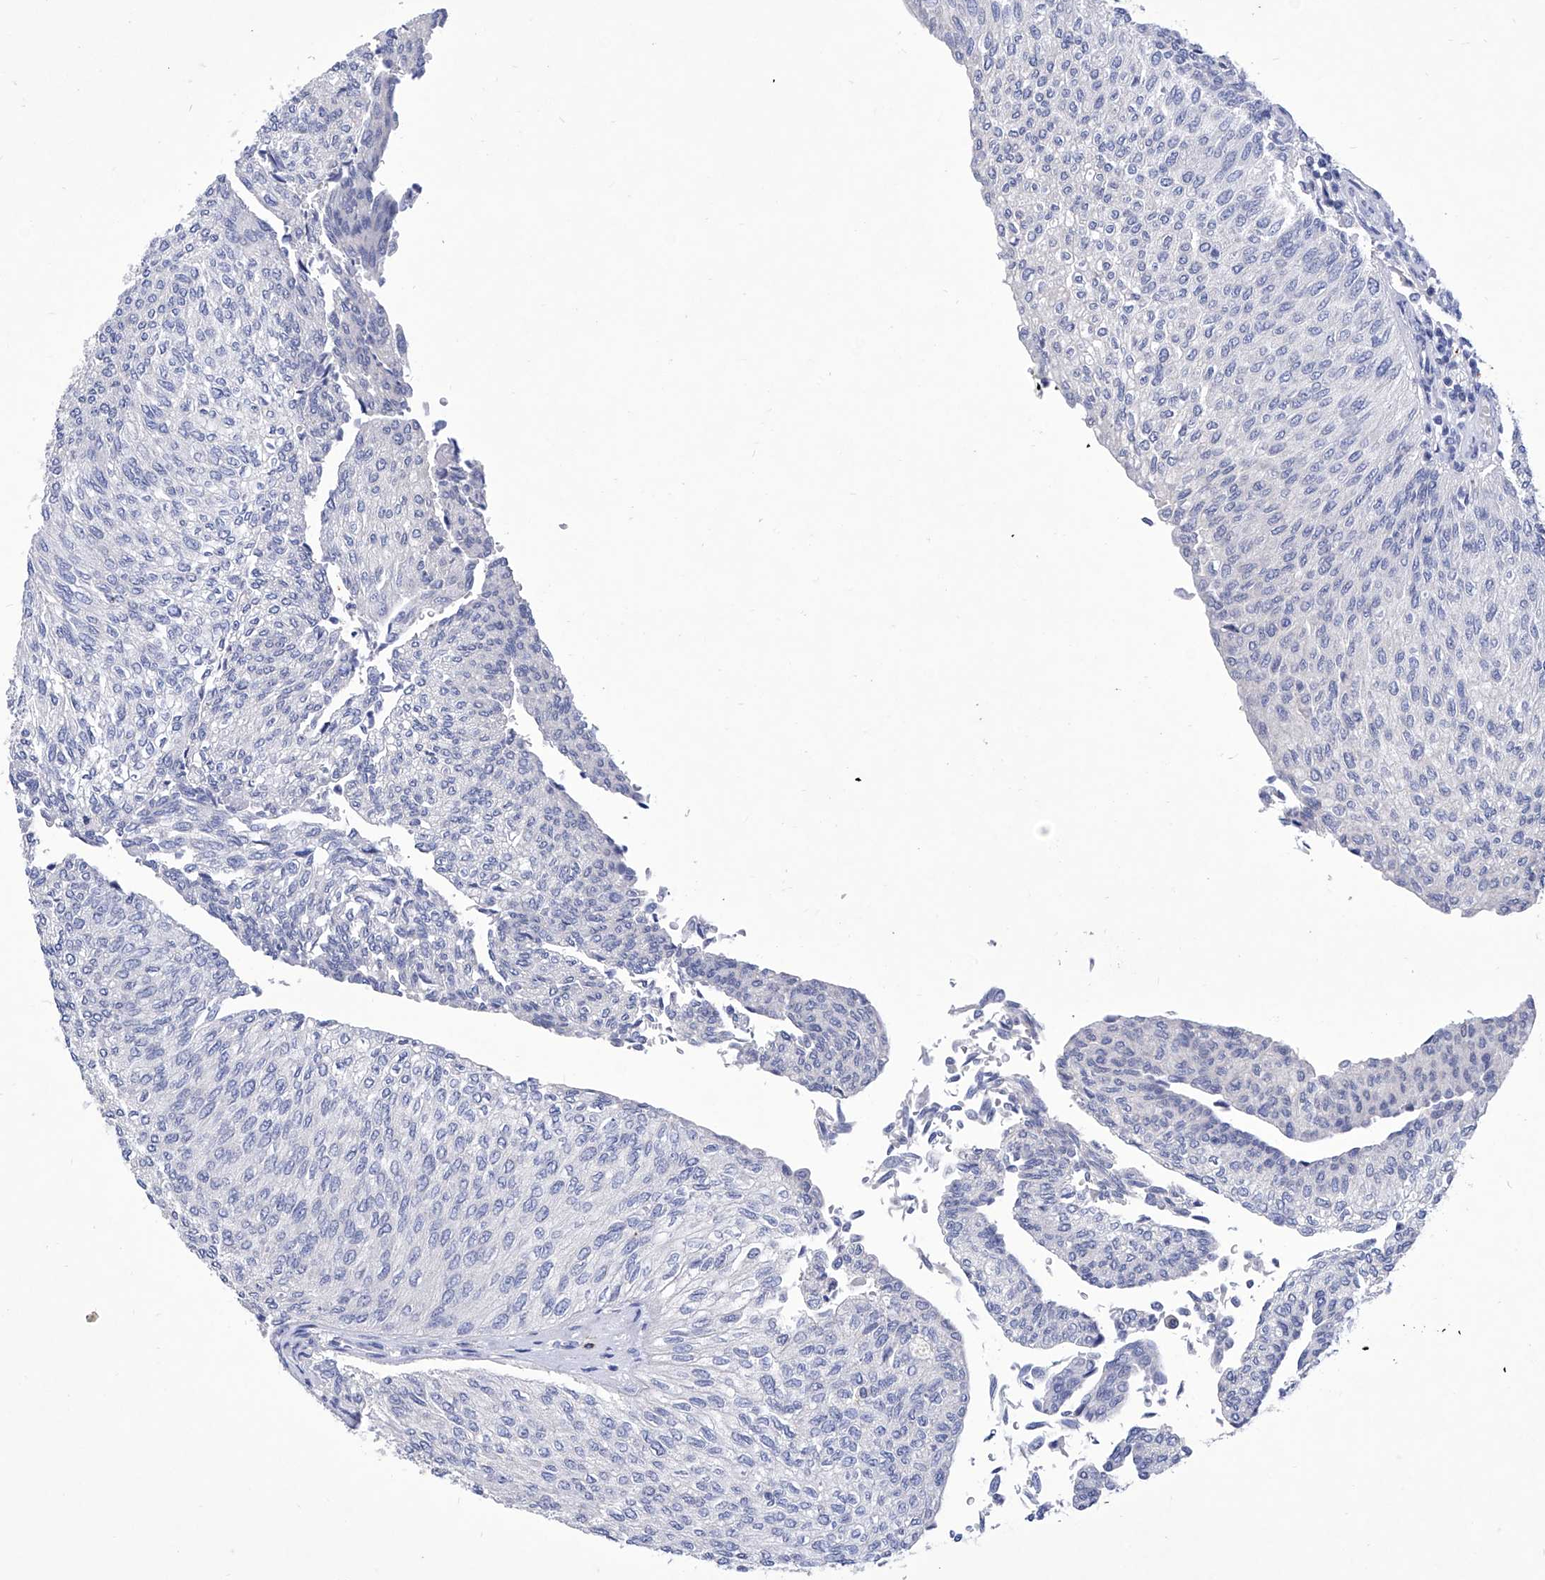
{"staining": {"intensity": "negative", "quantity": "none", "location": "none"}, "tissue": "urothelial cancer", "cell_type": "Tumor cells", "image_type": "cancer", "snomed": [{"axis": "morphology", "description": "Urothelial carcinoma, Low grade"}, {"axis": "topography", "description": "Urinary bladder"}], "caption": "Immunohistochemistry of low-grade urothelial carcinoma reveals no staining in tumor cells.", "gene": "IFNL2", "patient": {"sex": "female", "age": 79}}